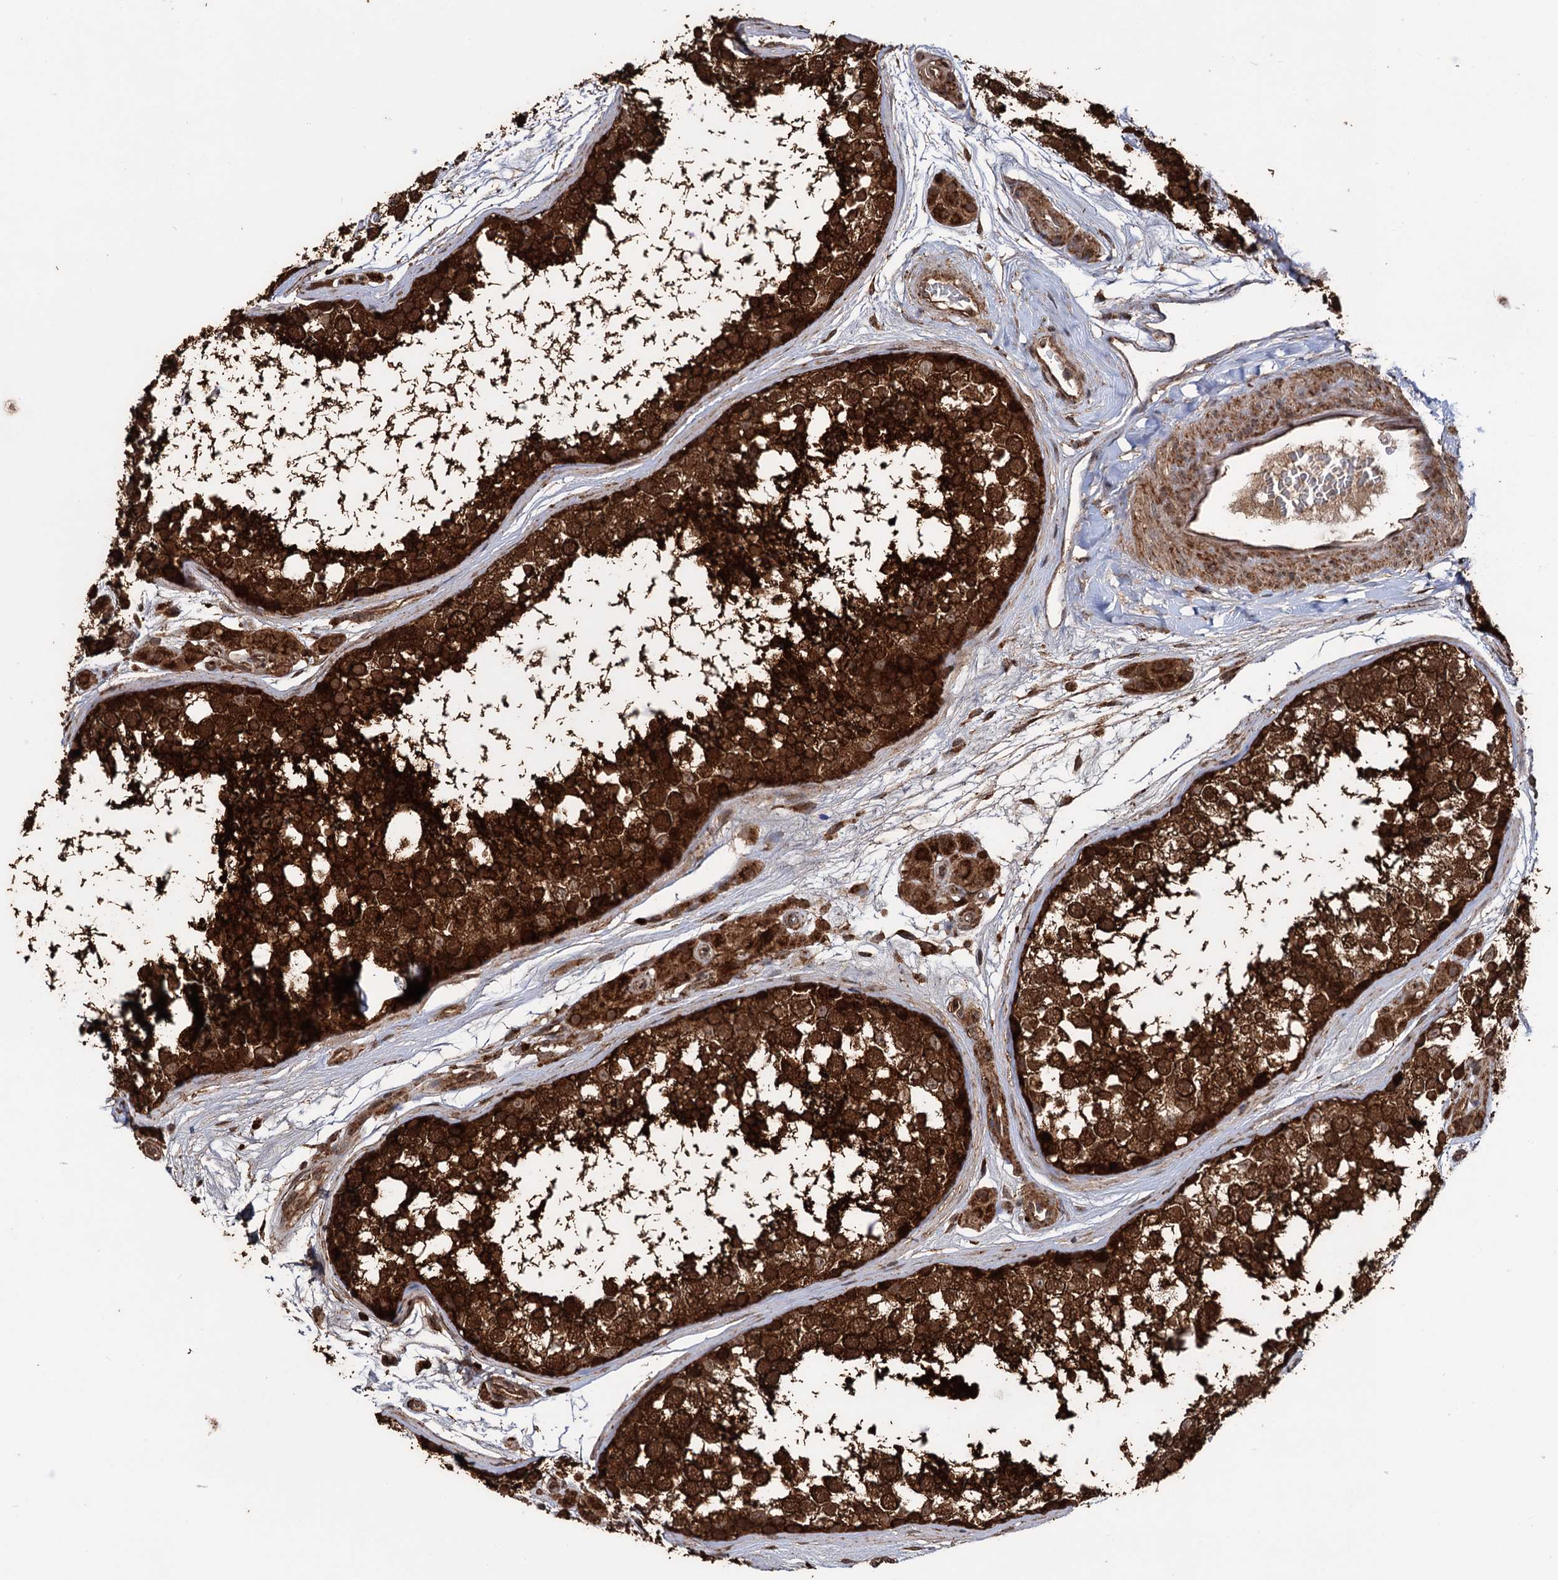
{"staining": {"intensity": "strong", "quantity": ">75%", "location": "cytoplasmic/membranous"}, "tissue": "testis", "cell_type": "Cells in seminiferous ducts", "image_type": "normal", "snomed": [{"axis": "morphology", "description": "Normal tissue, NOS"}, {"axis": "topography", "description": "Testis"}], "caption": "Strong cytoplasmic/membranous protein positivity is identified in about >75% of cells in seminiferous ducts in testis.", "gene": "IPO4", "patient": {"sex": "male", "age": 56}}